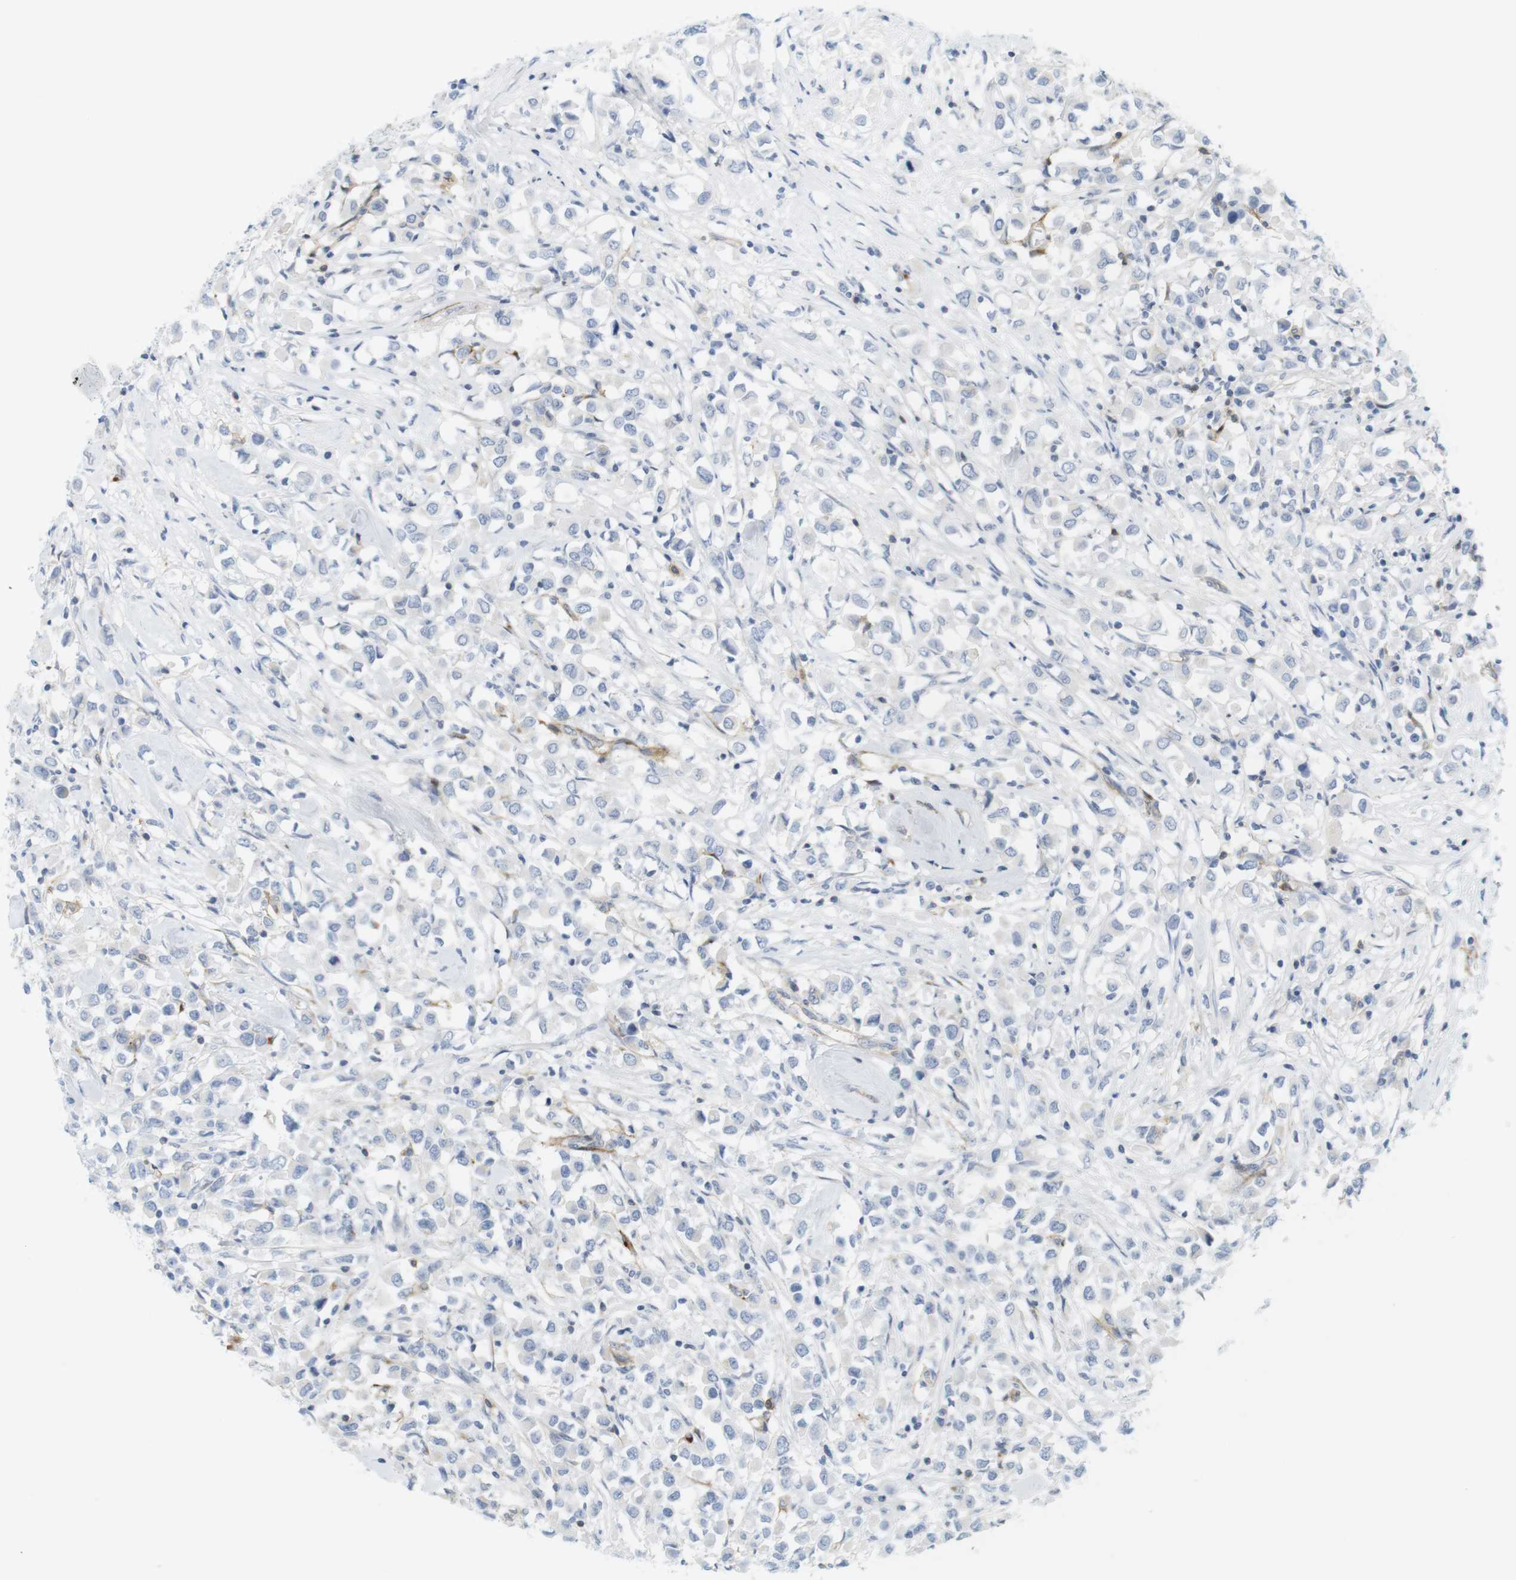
{"staining": {"intensity": "negative", "quantity": "none", "location": "none"}, "tissue": "breast cancer", "cell_type": "Tumor cells", "image_type": "cancer", "snomed": [{"axis": "morphology", "description": "Duct carcinoma"}, {"axis": "topography", "description": "Breast"}], "caption": "This is an immunohistochemistry image of breast cancer (intraductal carcinoma). There is no positivity in tumor cells.", "gene": "F2R", "patient": {"sex": "female", "age": 61}}